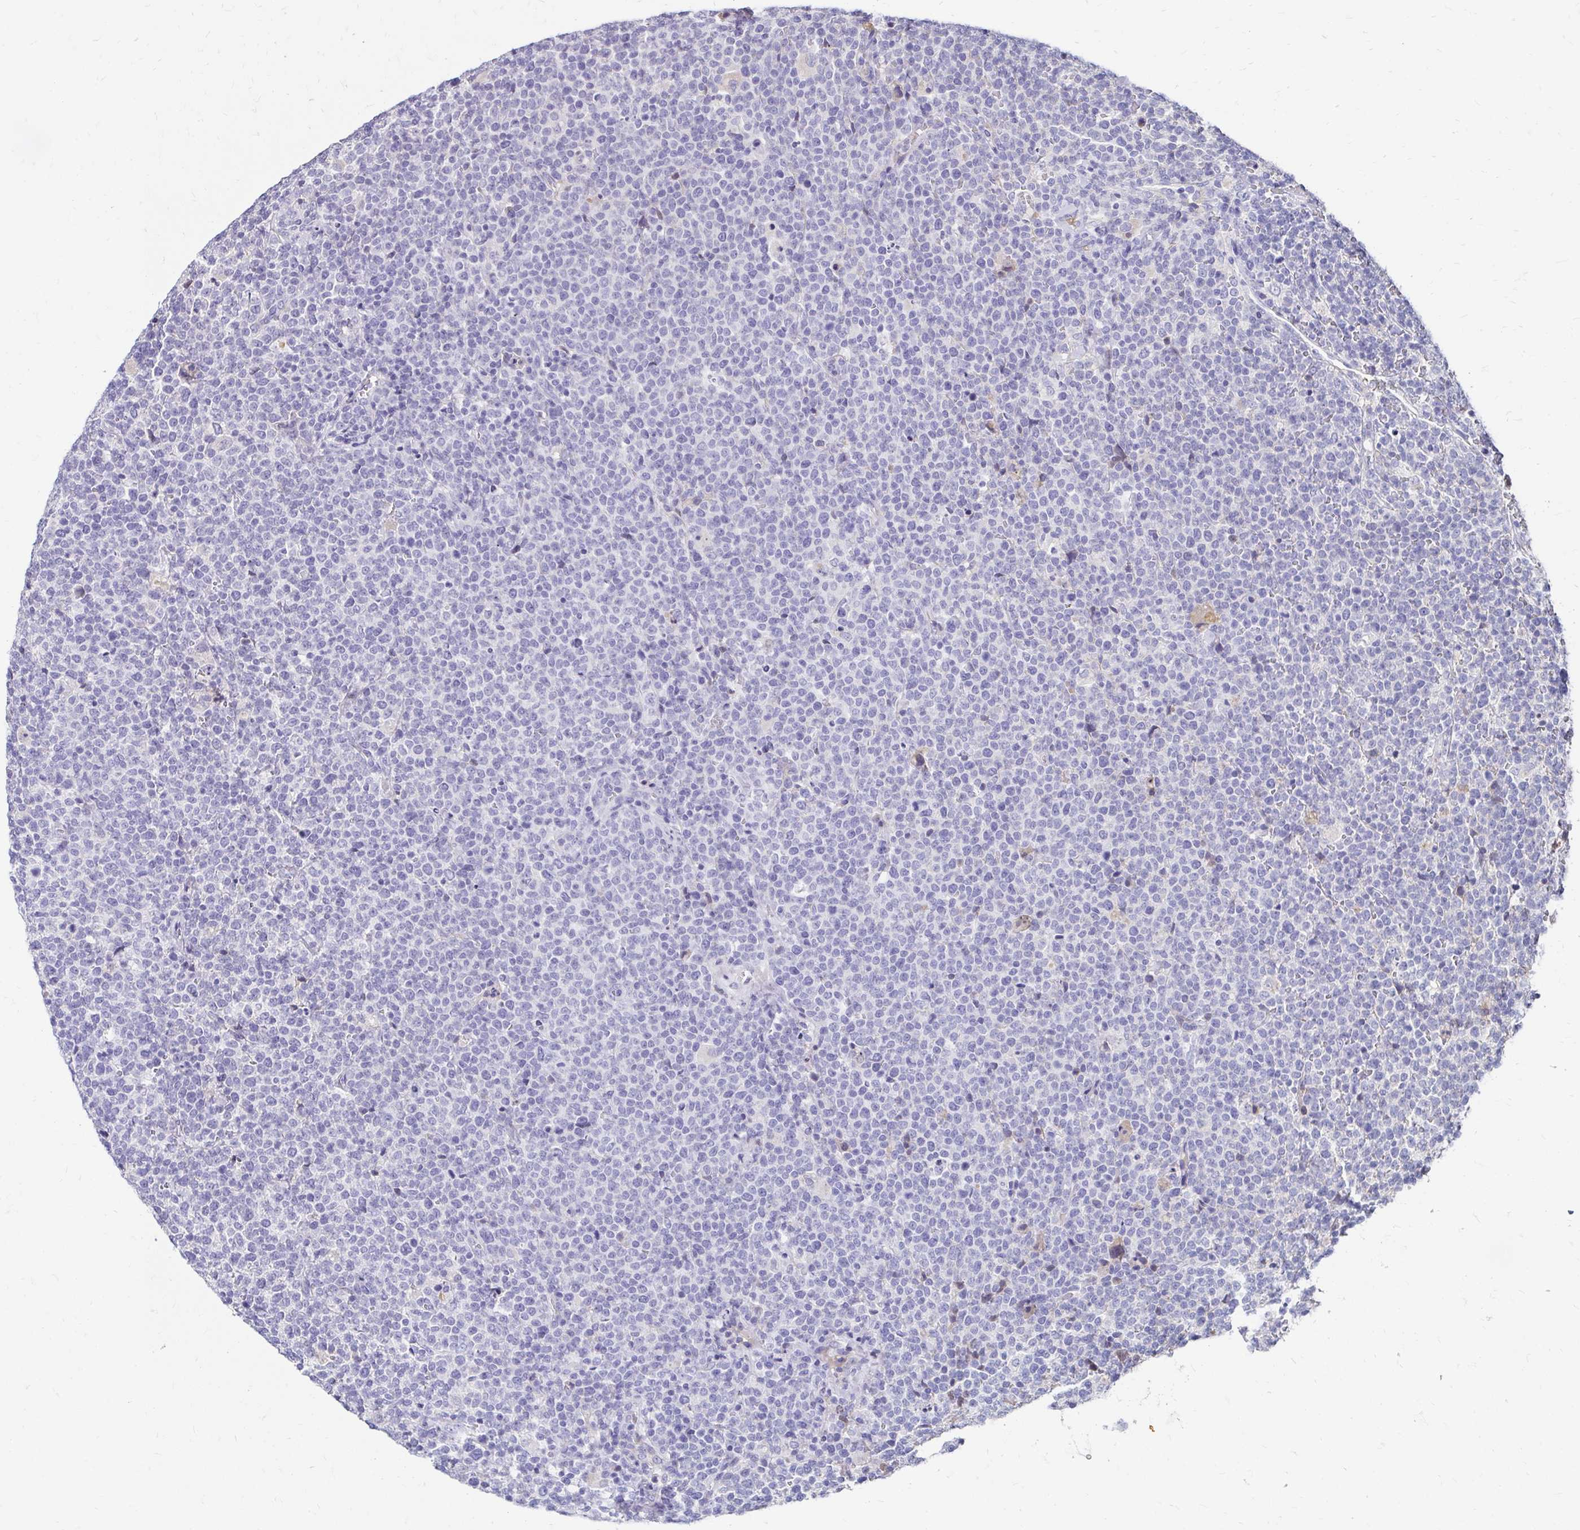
{"staining": {"intensity": "negative", "quantity": "none", "location": "none"}, "tissue": "lymphoma", "cell_type": "Tumor cells", "image_type": "cancer", "snomed": [{"axis": "morphology", "description": "Malignant lymphoma, non-Hodgkin's type, High grade"}, {"axis": "topography", "description": "Lymph node"}], "caption": "Protein analysis of malignant lymphoma, non-Hodgkin's type (high-grade) exhibits no significant positivity in tumor cells.", "gene": "SCG3", "patient": {"sex": "male", "age": 61}}